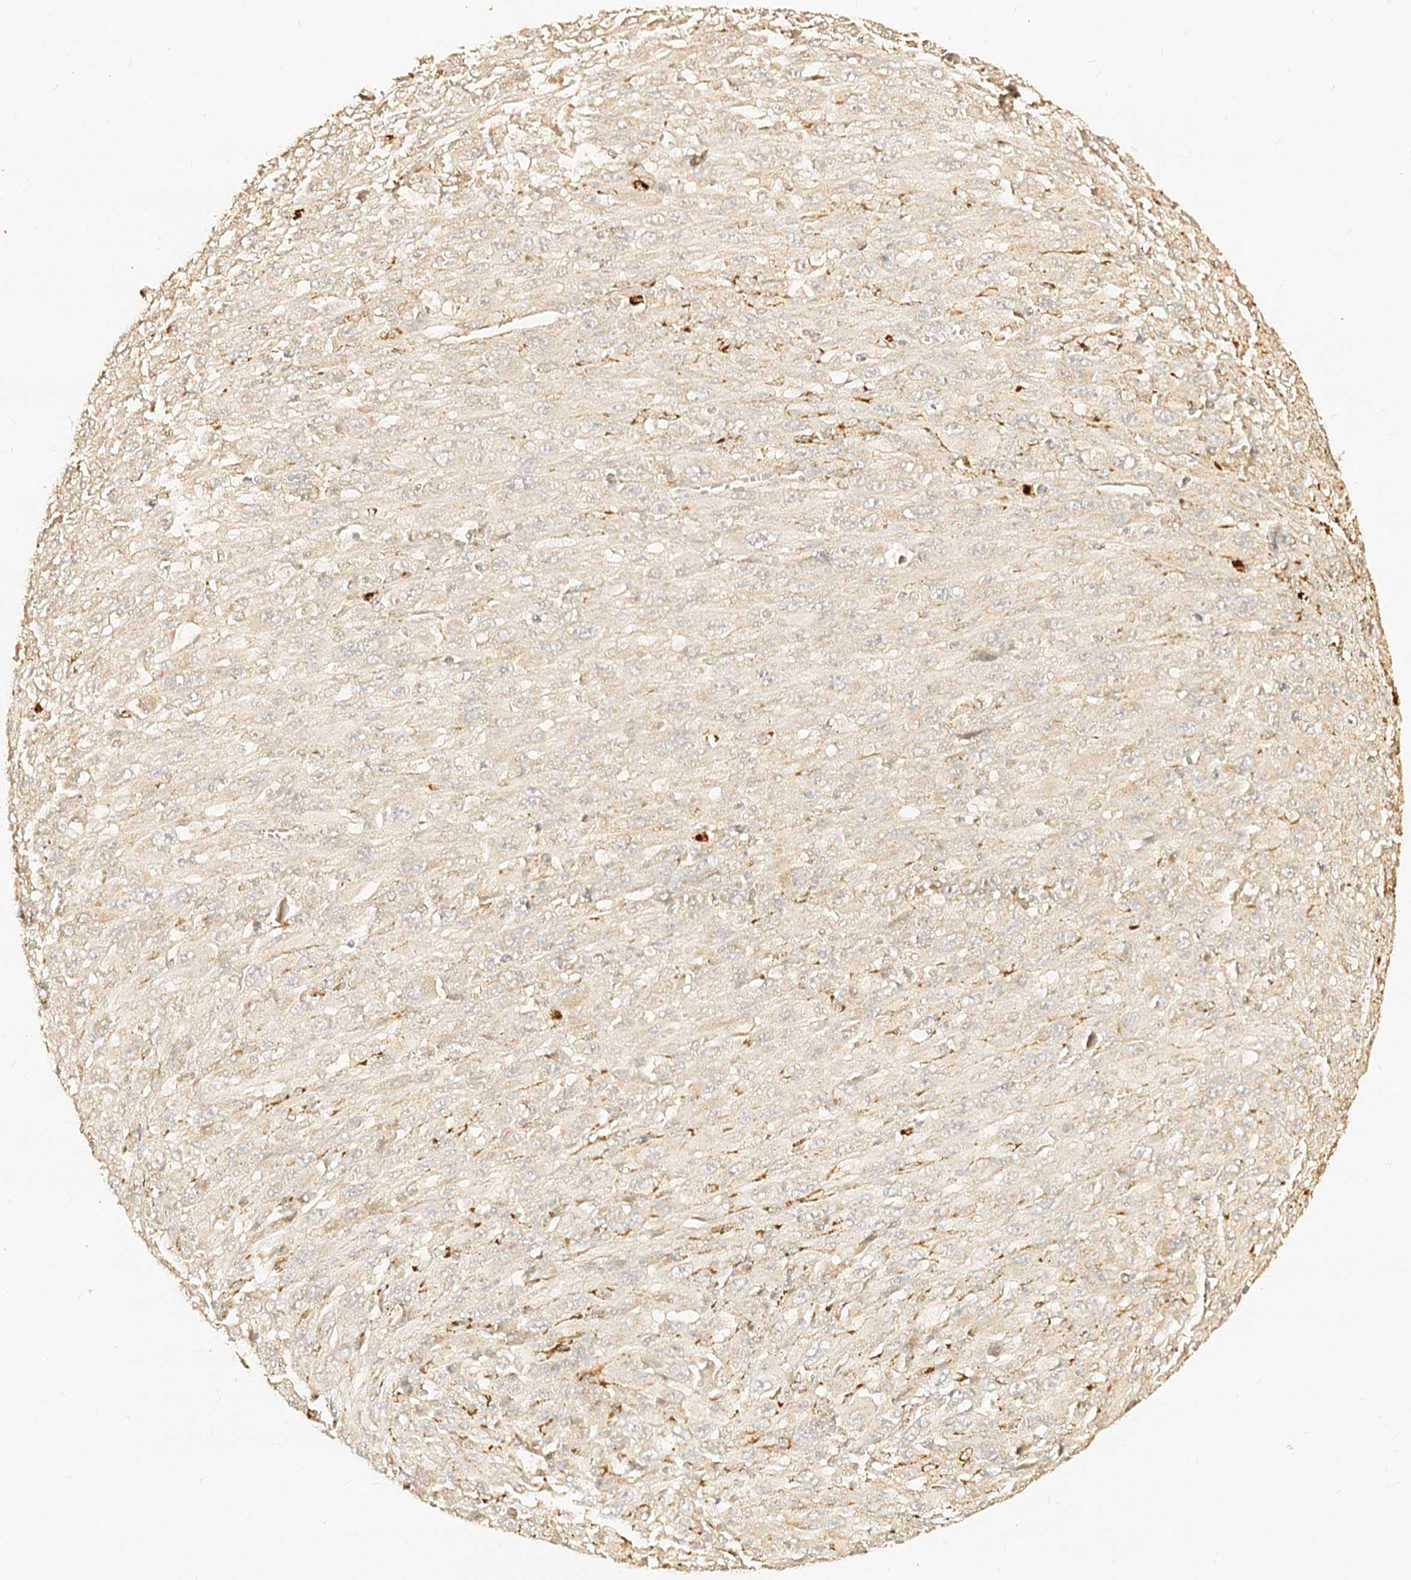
{"staining": {"intensity": "weak", "quantity": ">75%", "location": "cytoplasmic/membranous"}, "tissue": "melanoma", "cell_type": "Tumor cells", "image_type": "cancer", "snomed": [{"axis": "morphology", "description": "Malignant melanoma, Metastatic site"}, {"axis": "topography", "description": "Skin"}], "caption": "Protein analysis of melanoma tissue exhibits weak cytoplasmic/membranous expression in approximately >75% of tumor cells.", "gene": "MAOB", "patient": {"sex": "female", "age": 56}}